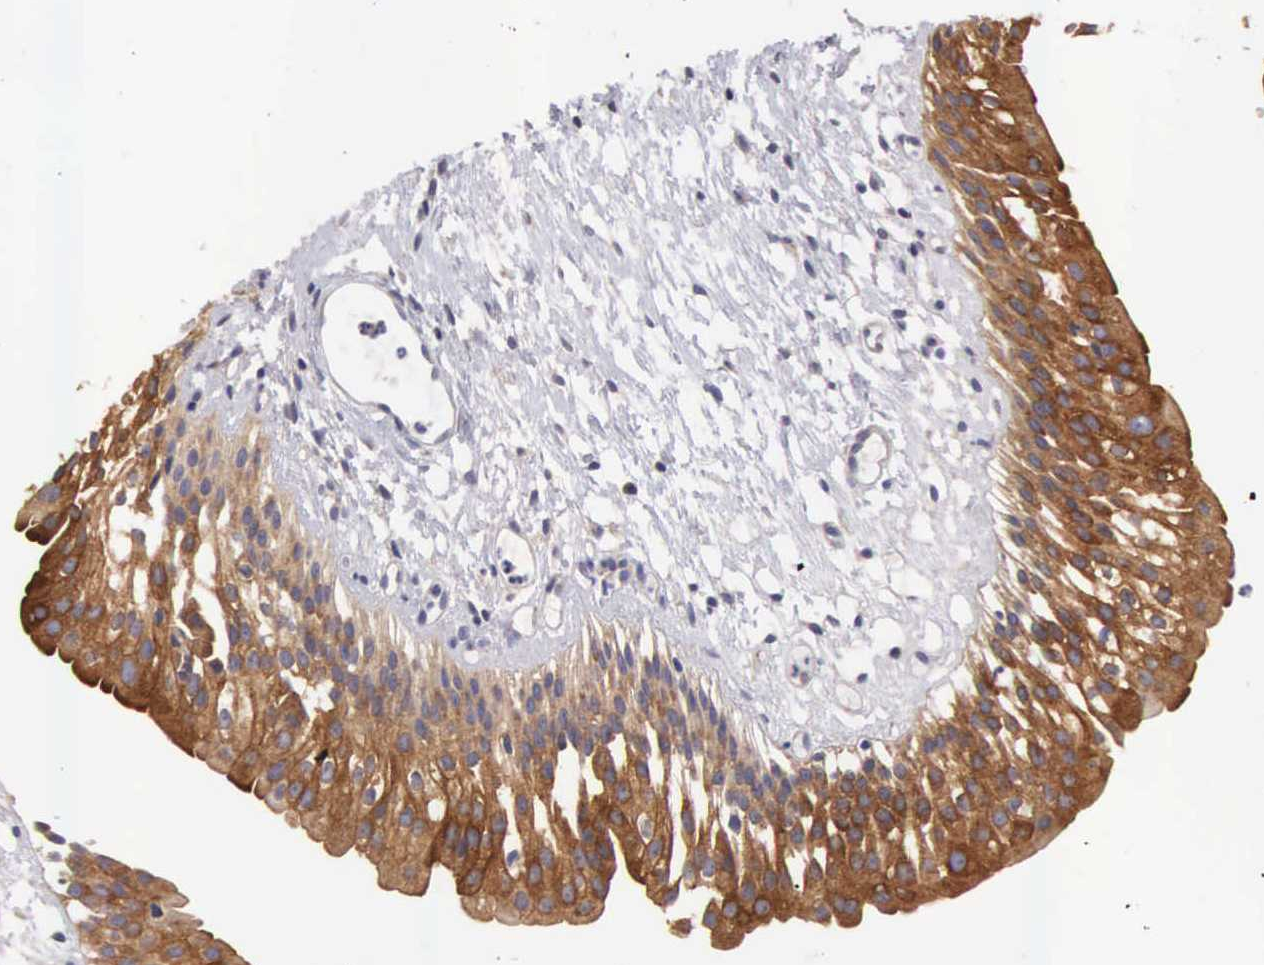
{"staining": {"intensity": "strong", "quantity": ">75%", "location": "cytoplasmic/membranous"}, "tissue": "urinary bladder", "cell_type": "Urothelial cells", "image_type": "normal", "snomed": [{"axis": "morphology", "description": "Normal tissue, NOS"}, {"axis": "topography", "description": "Urinary bladder"}], "caption": "The image demonstrates immunohistochemical staining of normal urinary bladder. There is strong cytoplasmic/membranous positivity is seen in about >75% of urothelial cells.", "gene": "TXLNG", "patient": {"sex": "male", "age": 48}}